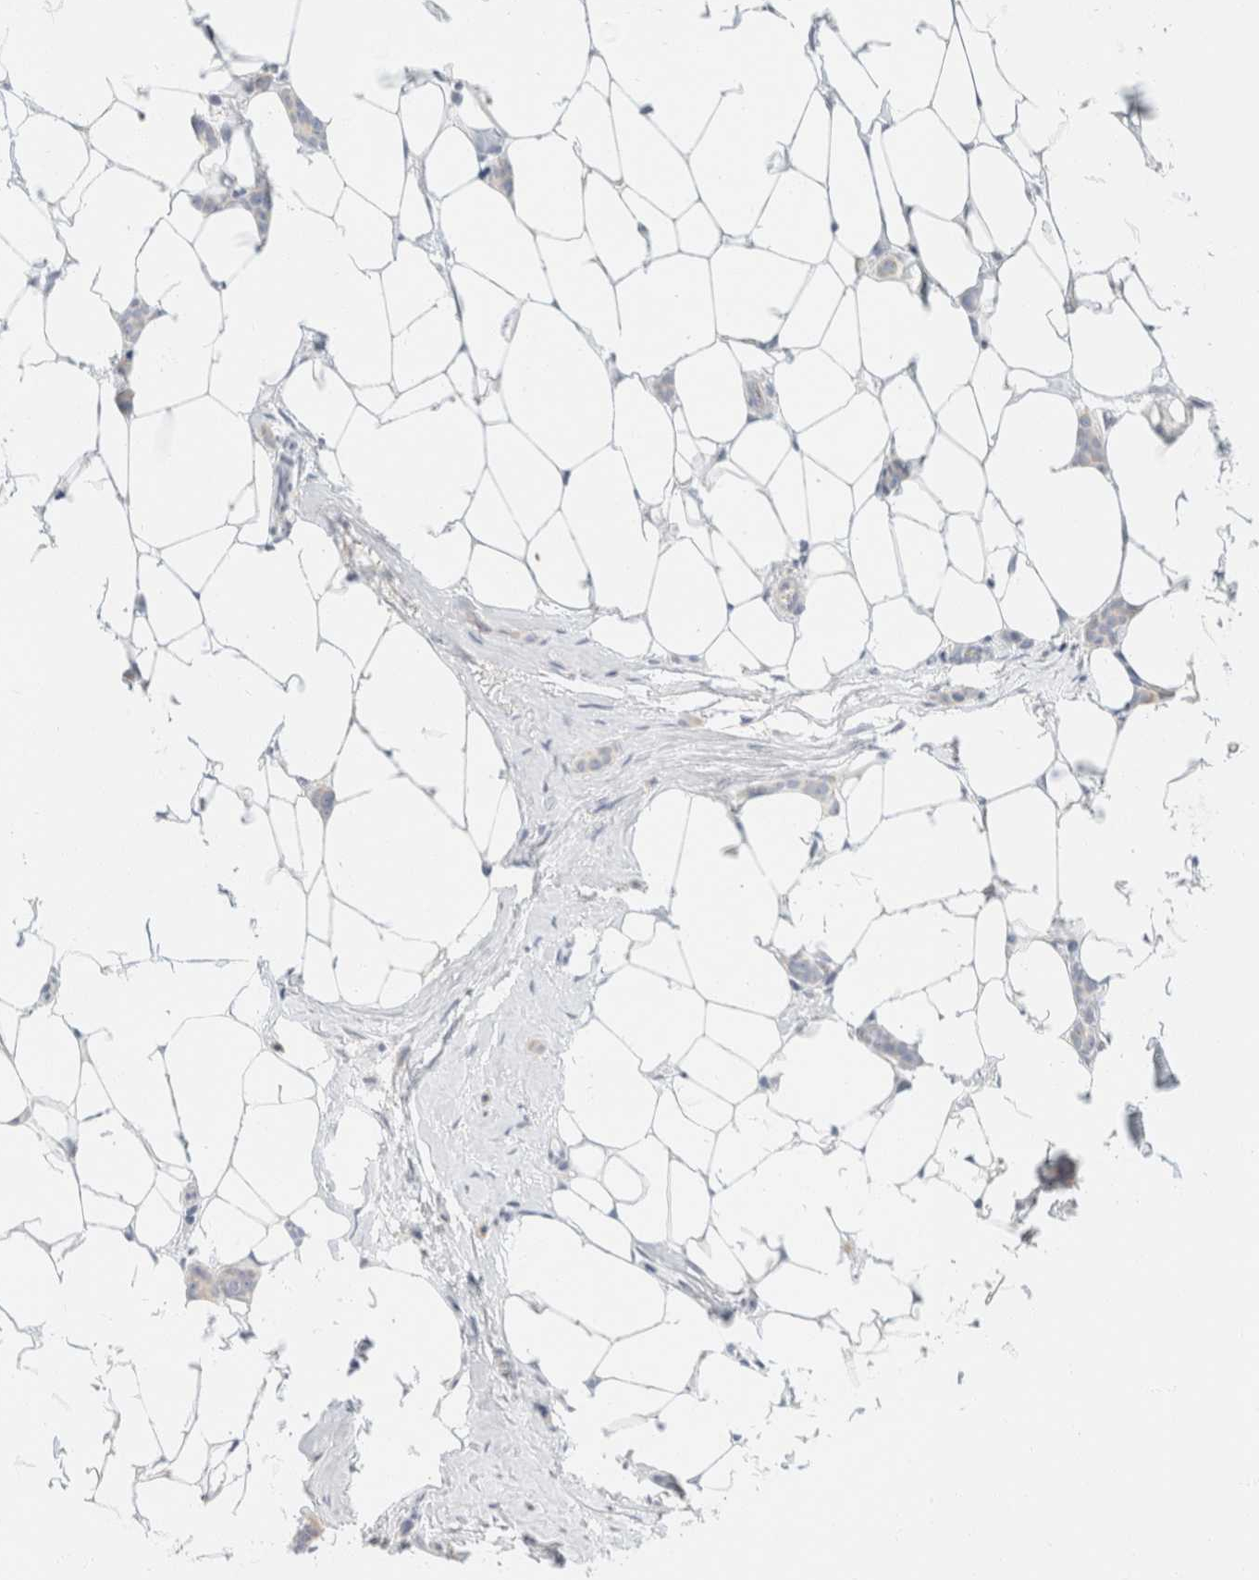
{"staining": {"intensity": "negative", "quantity": "none", "location": "none"}, "tissue": "breast cancer", "cell_type": "Tumor cells", "image_type": "cancer", "snomed": [{"axis": "morphology", "description": "Lobular carcinoma"}, {"axis": "topography", "description": "Skin"}, {"axis": "topography", "description": "Breast"}], "caption": "Tumor cells are negative for protein expression in human breast cancer (lobular carcinoma). (DAB (3,3'-diaminobenzidine) immunohistochemistry (IHC) with hematoxylin counter stain).", "gene": "KRT20", "patient": {"sex": "female", "age": 46}}